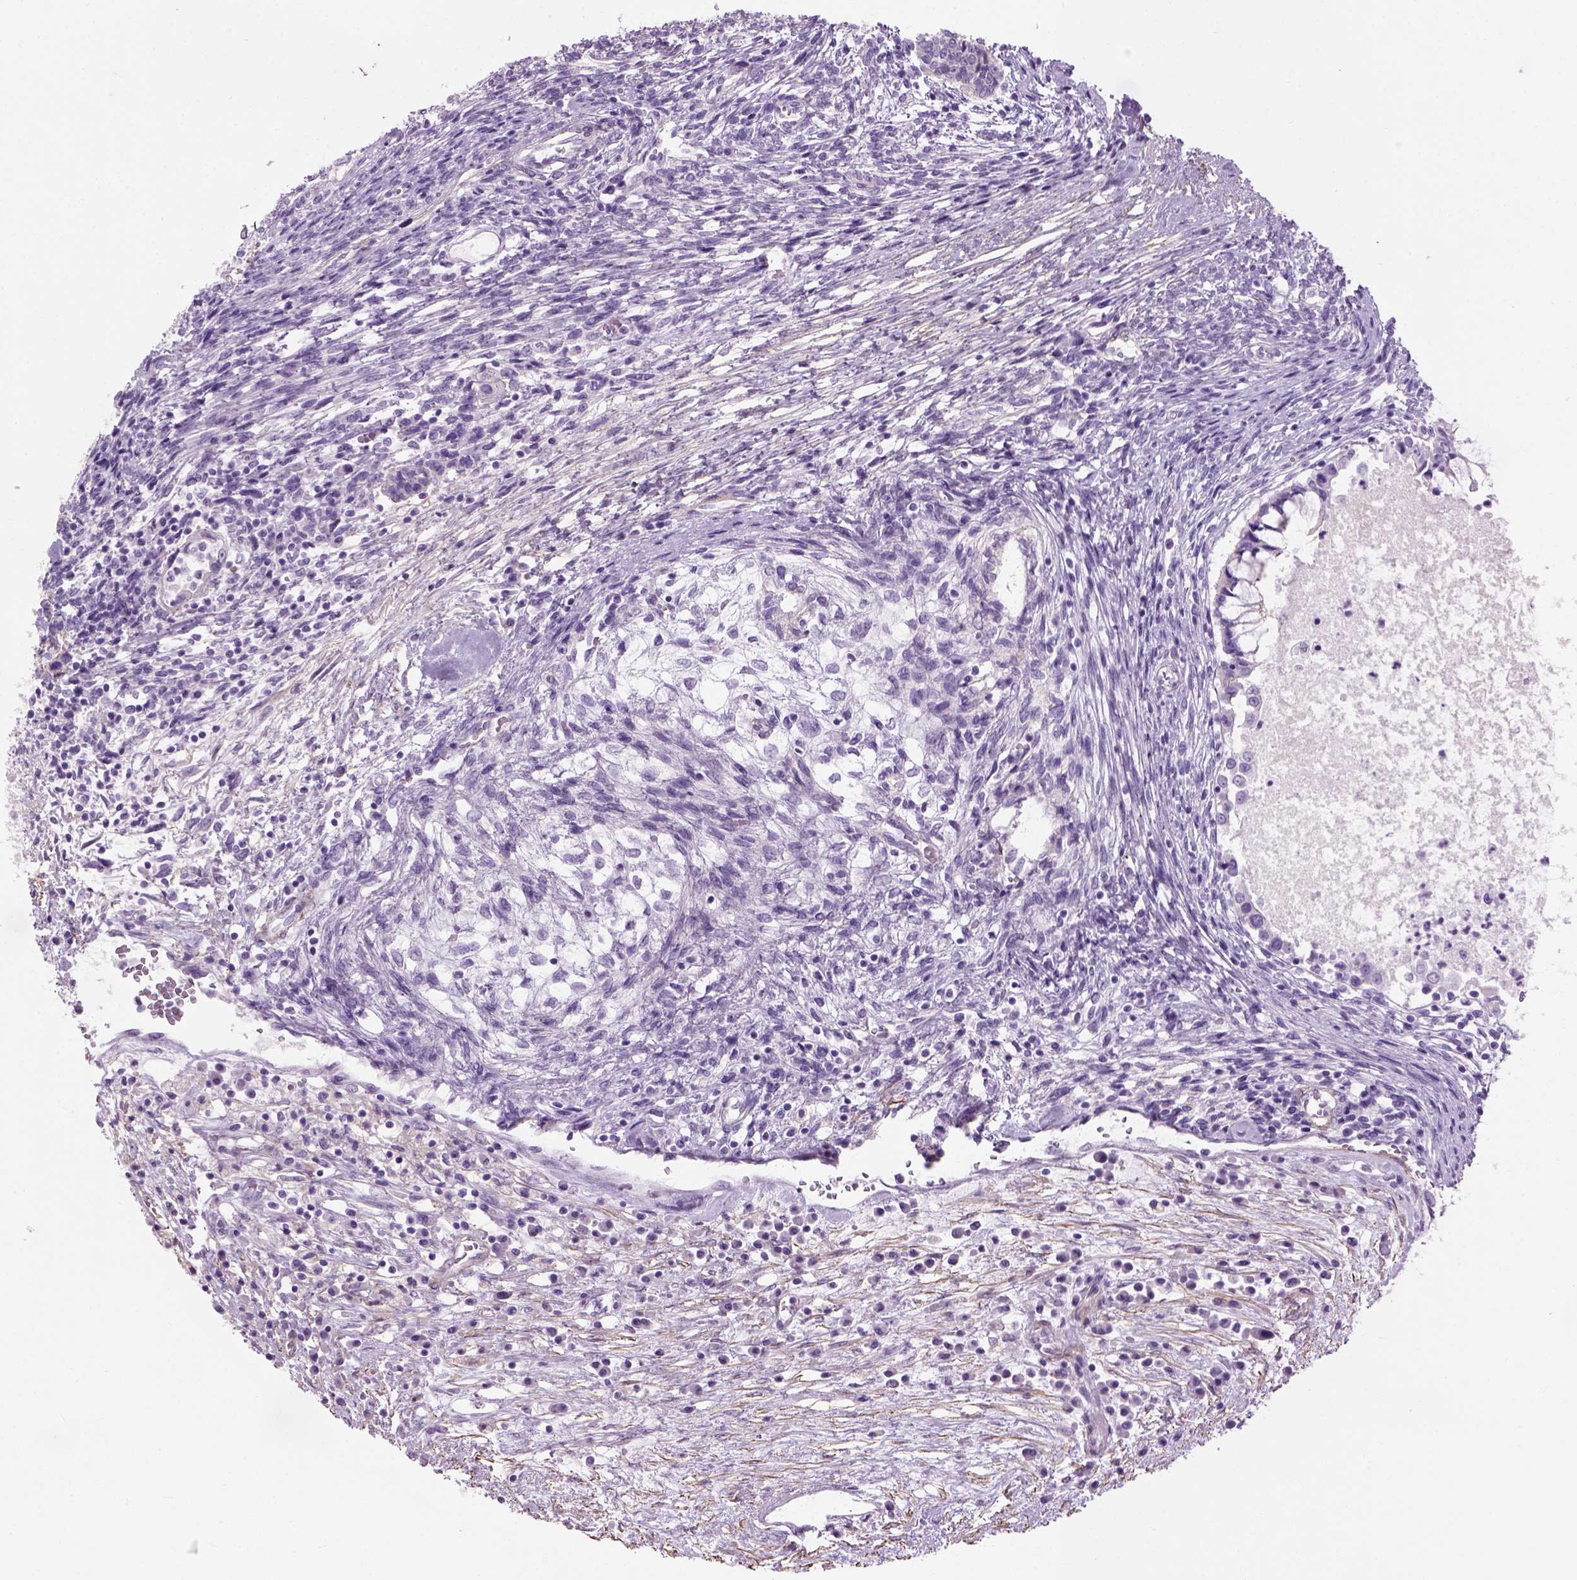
{"staining": {"intensity": "negative", "quantity": "none", "location": "none"}, "tissue": "testis cancer", "cell_type": "Tumor cells", "image_type": "cancer", "snomed": [{"axis": "morphology", "description": "Carcinoma, Embryonal, NOS"}, {"axis": "topography", "description": "Testis"}], "caption": "Tumor cells are negative for brown protein staining in embryonal carcinoma (testis).", "gene": "FAM161A", "patient": {"sex": "male", "age": 37}}